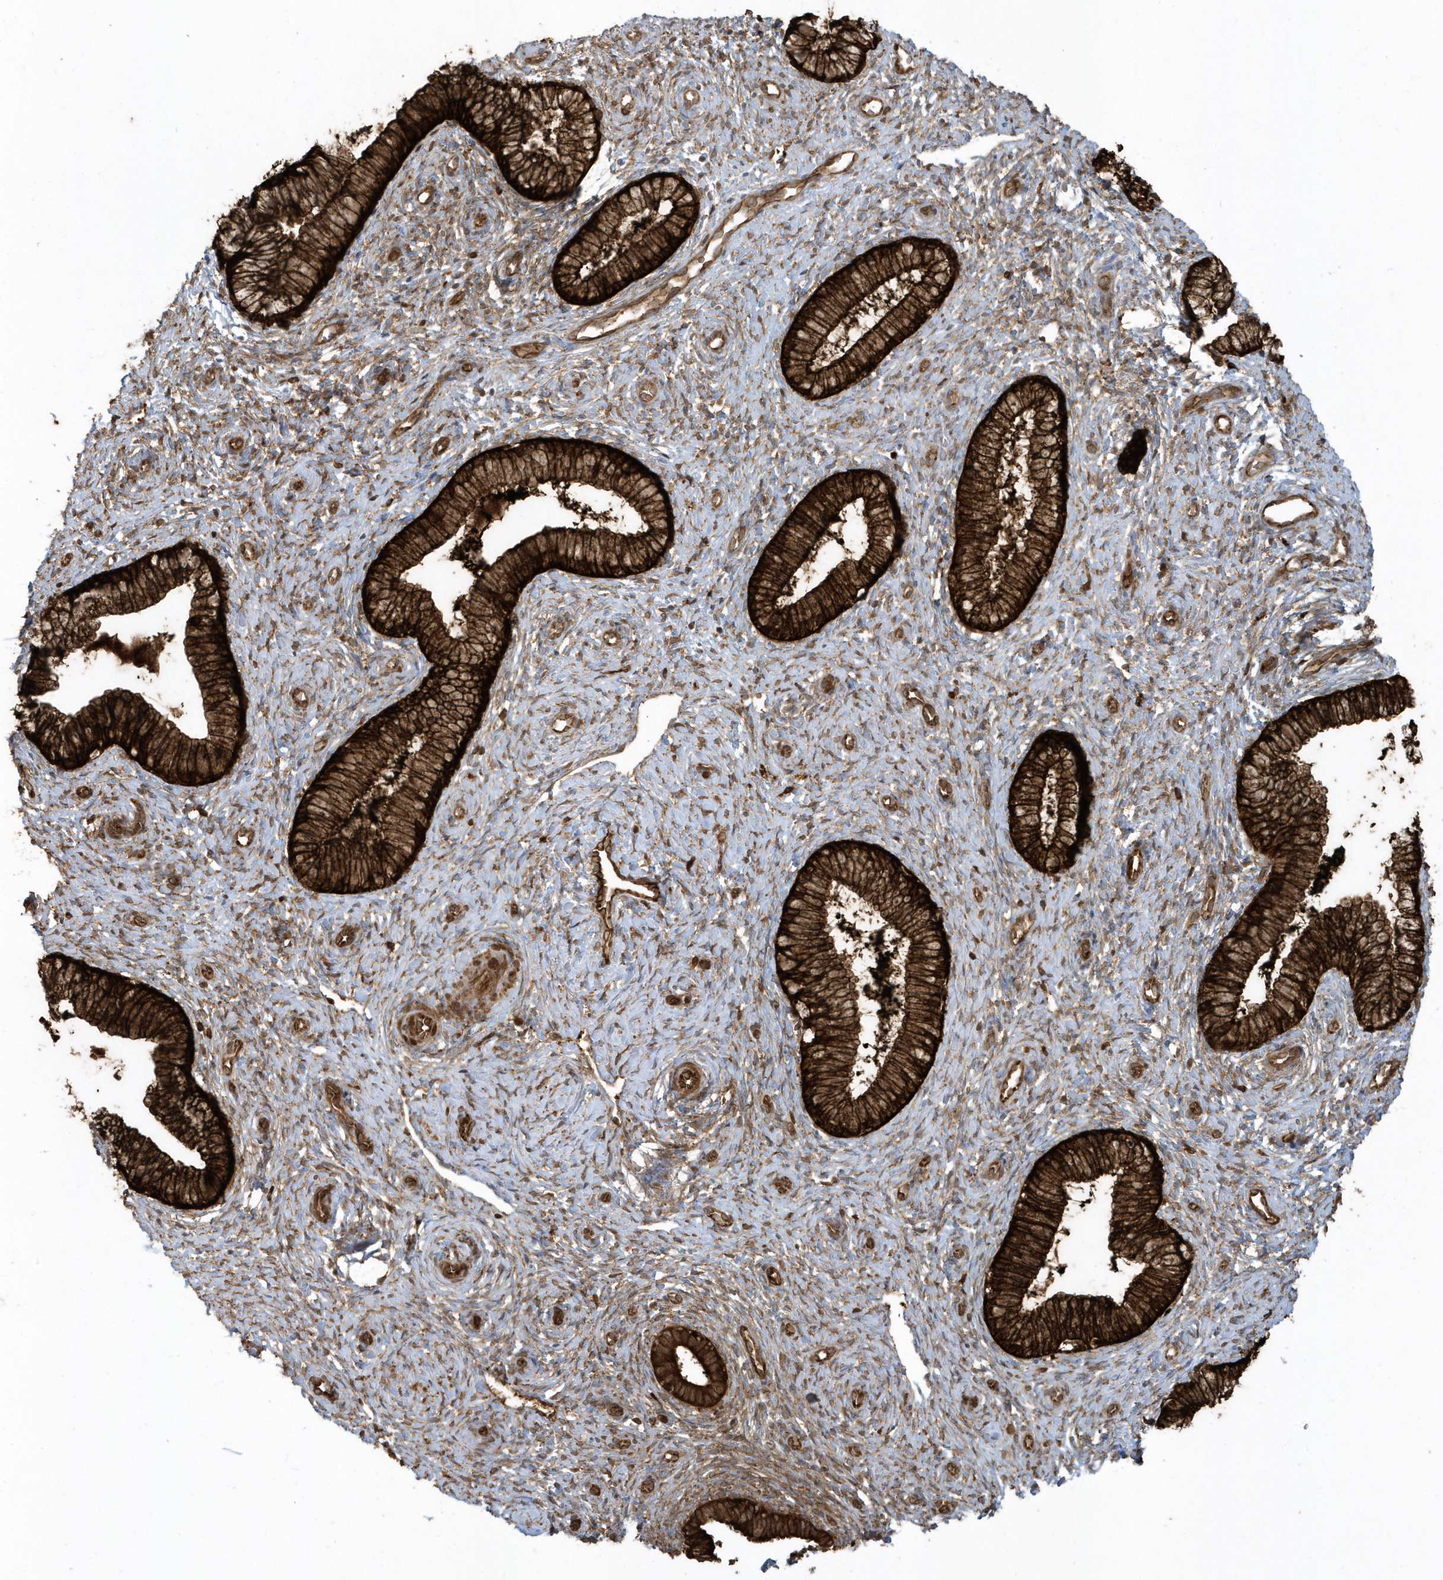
{"staining": {"intensity": "strong", "quantity": ">75%", "location": "cytoplasmic/membranous"}, "tissue": "cervix", "cell_type": "Glandular cells", "image_type": "normal", "snomed": [{"axis": "morphology", "description": "Normal tissue, NOS"}, {"axis": "topography", "description": "Cervix"}], "caption": "This is a micrograph of immunohistochemistry (IHC) staining of benign cervix, which shows strong expression in the cytoplasmic/membranous of glandular cells.", "gene": "CLCN6", "patient": {"sex": "female", "age": 27}}